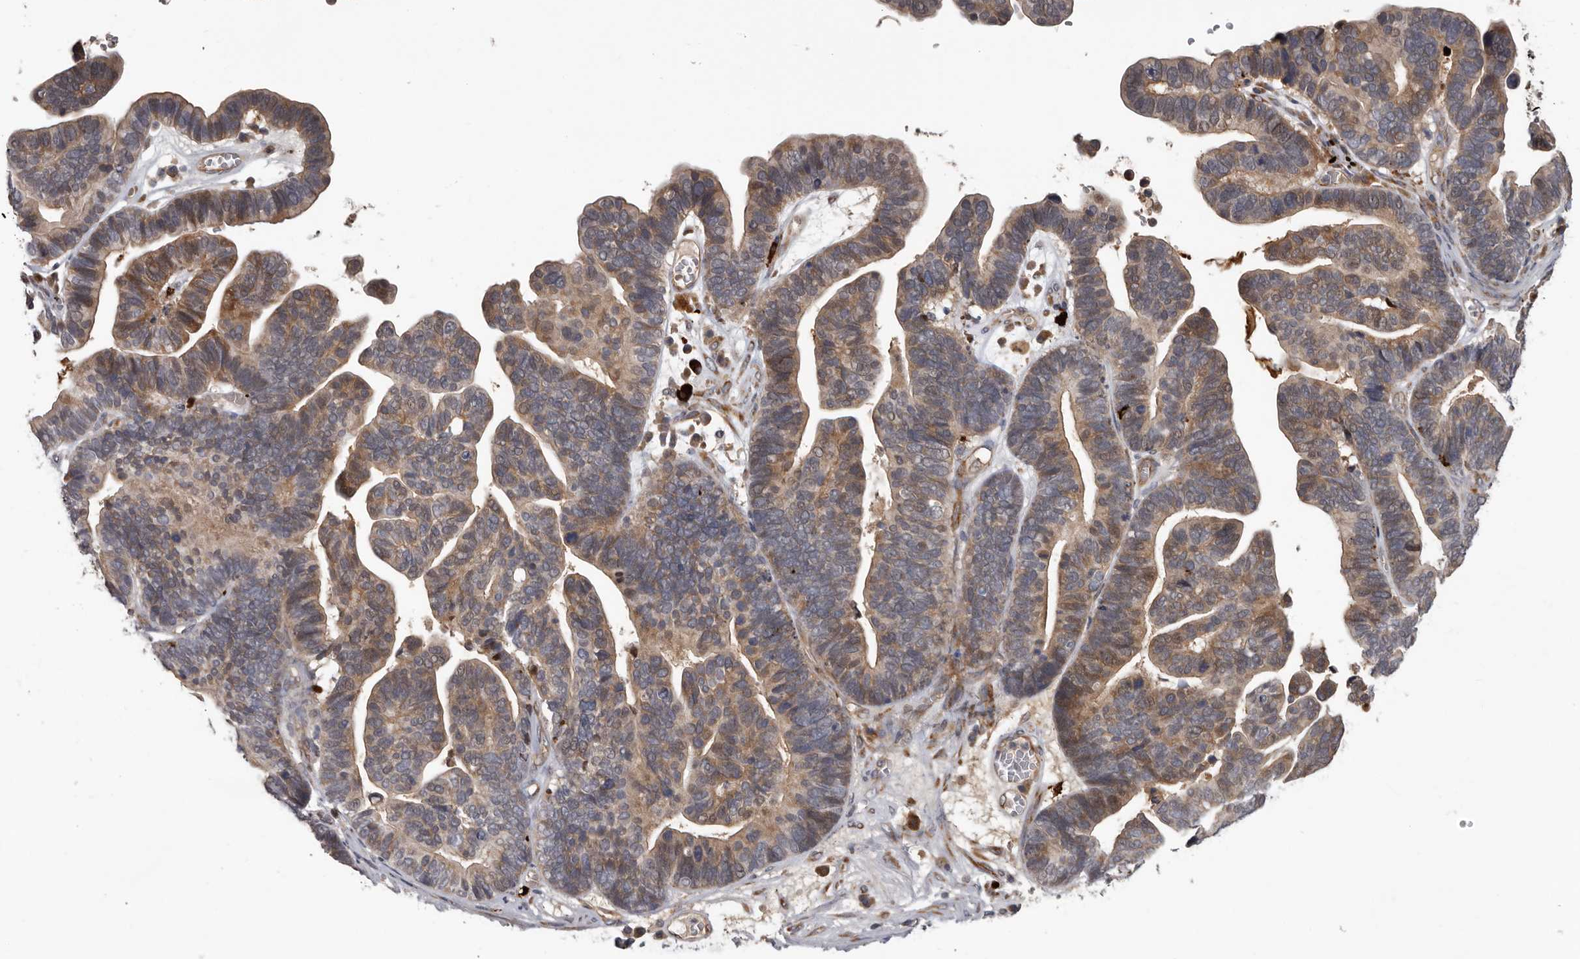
{"staining": {"intensity": "moderate", "quantity": ">75%", "location": "cytoplasmic/membranous"}, "tissue": "ovarian cancer", "cell_type": "Tumor cells", "image_type": "cancer", "snomed": [{"axis": "morphology", "description": "Cystadenocarcinoma, serous, NOS"}, {"axis": "topography", "description": "Ovary"}], "caption": "Immunohistochemistry of ovarian serous cystadenocarcinoma exhibits medium levels of moderate cytoplasmic/membranous expression in about >75% of tumor cells.", "gene": "MTF1", "patient": {"sex": "female", "age": 56}}